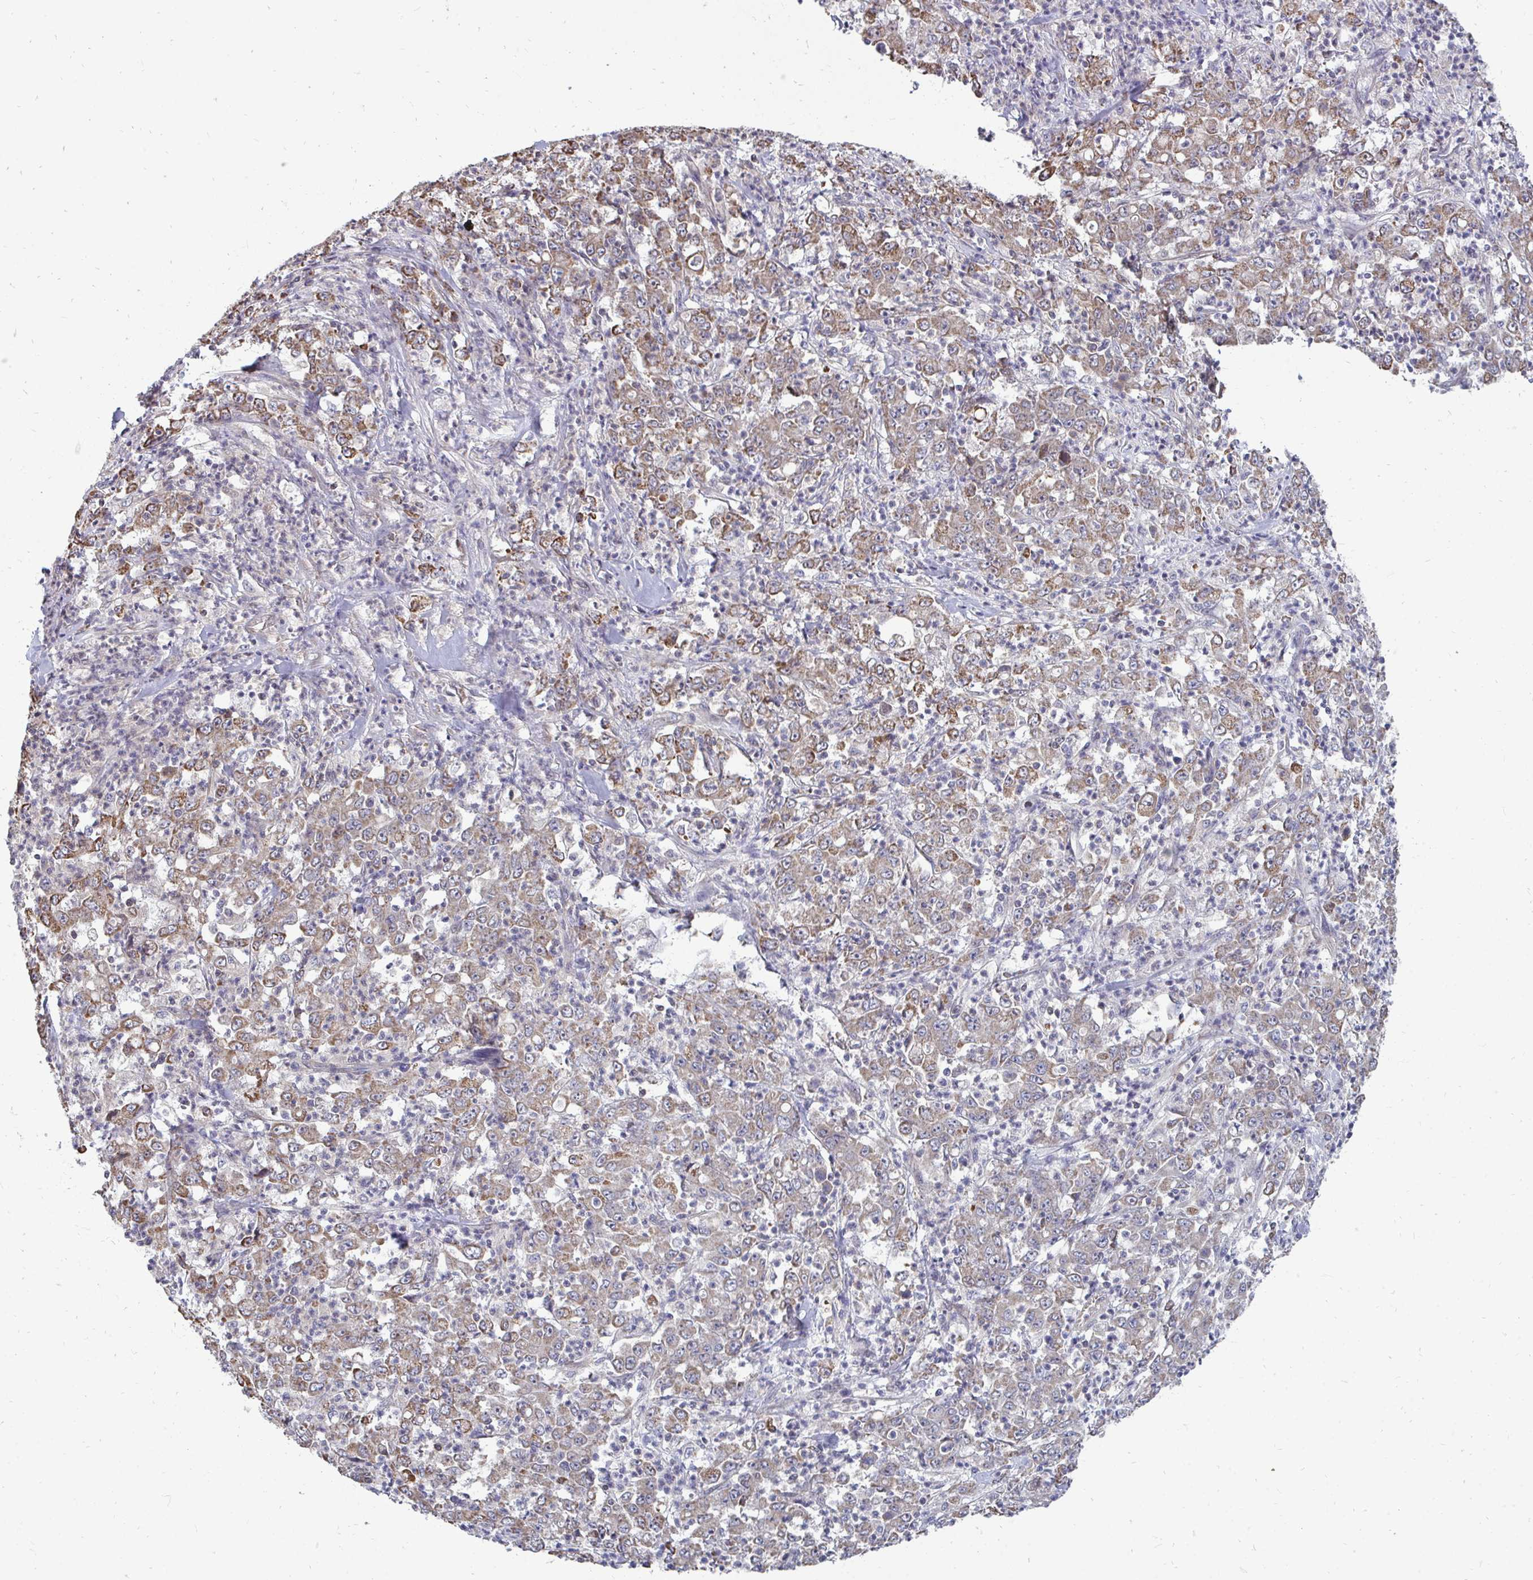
{"staining": {"intensity": "weak", "quantity": ">75%", "location": "cytoplasmic/membranous"}, "tissue": "stomach cancer", "cell_type": "Tumor cells", "image_type": "cancer", "snomed": [{"axis": "morphology", "description": "Adenocarcinoma, NOS"}, {"axis": "topography", "description": "Stomach, lower"}], "caption": "Immunohistochemical staining of human stomach cancer reveals low levels of weak cytoplasmic/membranous positivity in approximately >75% of tumor cells.", "gene": "DNAJA2", "patient": {"sex": "female", "age": 71}}